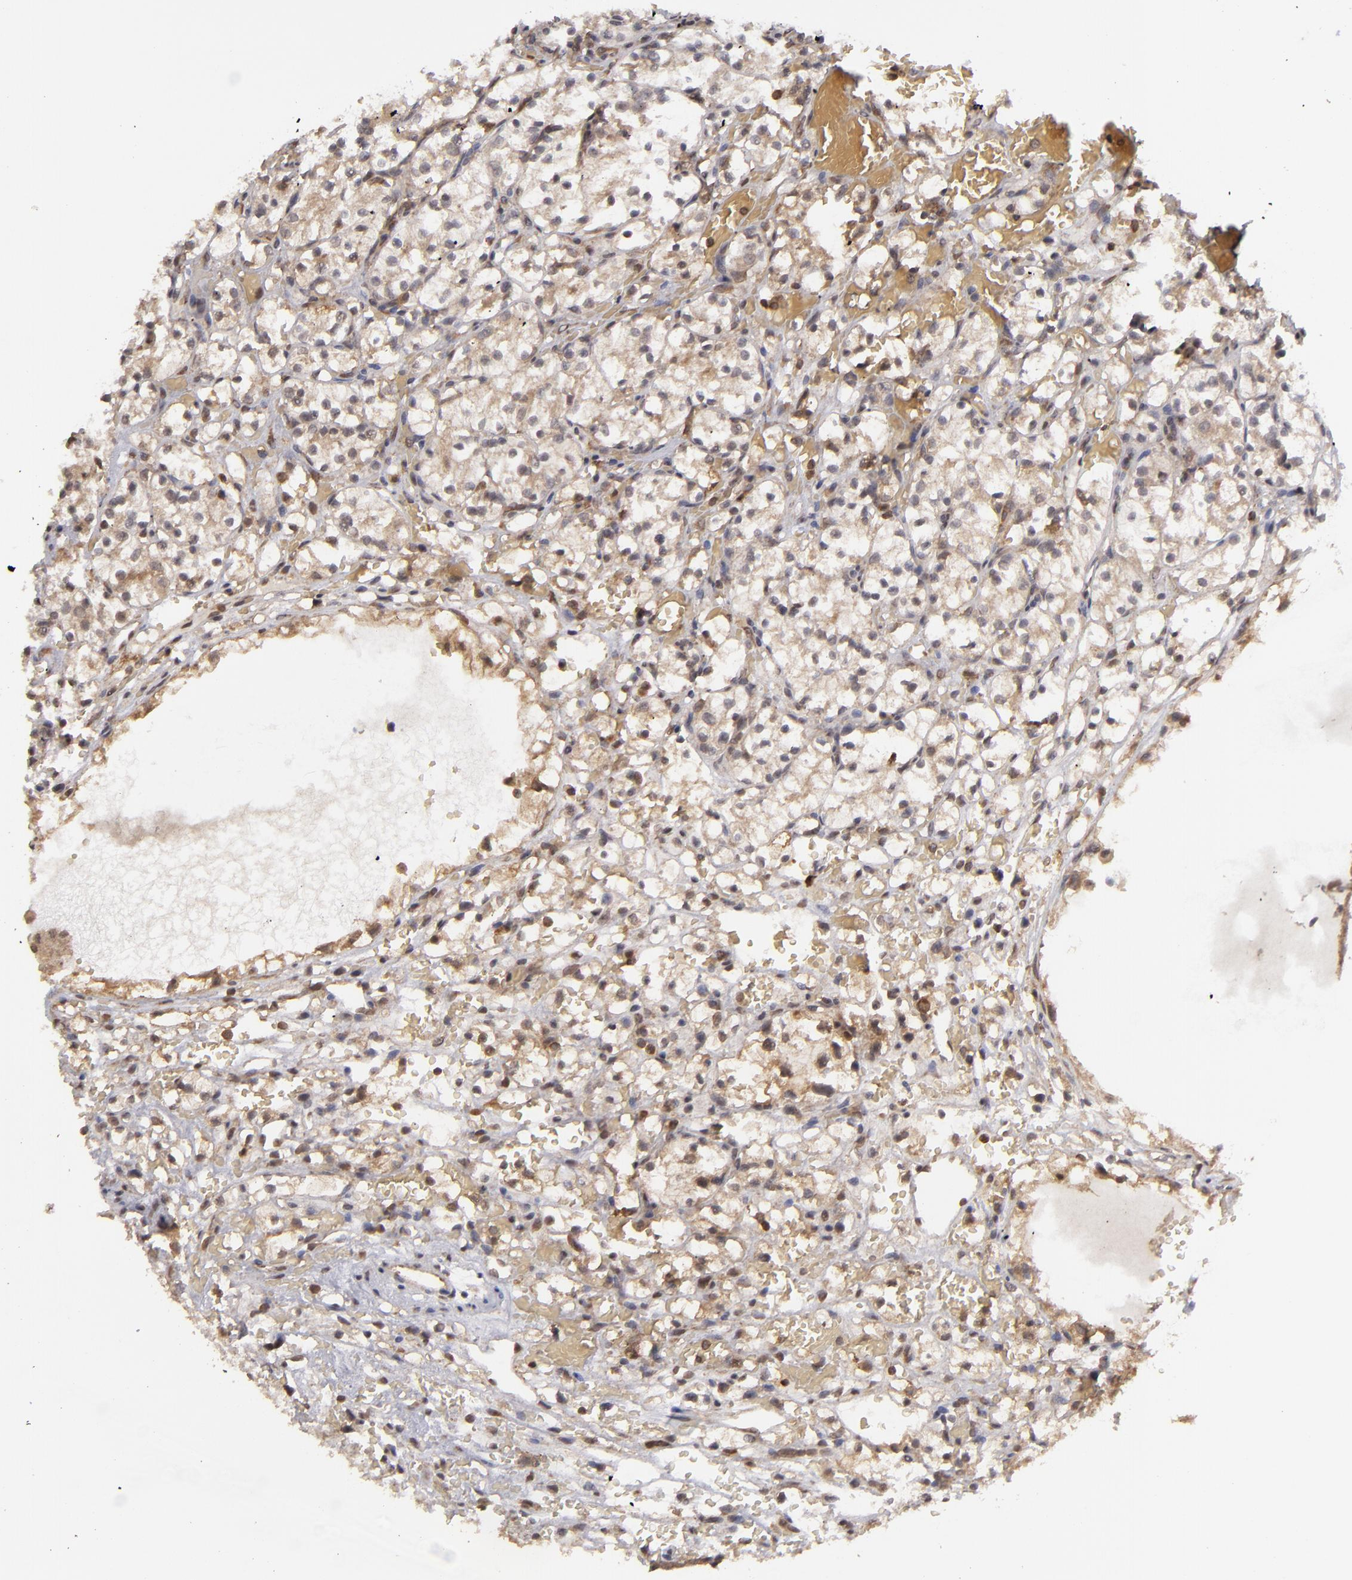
{"staining": {"intensity": "moderate", "quantity": "25%-75%", "location": "cytoplasmic/membranous"}, "tissue": "renal cancer", "cell_type": "Tumor cells", "image_type": "cancer", "snomed": [{"axis": "morphology", "description": "Adenocarcinoma, NOS"}, {"axis": "topography", "description": "Kidney"}], "caption": "Immunohistochemistry (IHC) of adenocarcinoma (renal) displays medium levels of moderate cytoplasmic/membranous positivity in about 25%-75% of tumor cells.", "gene": "MAPK3", "patient": {"sex": "female", "age": 60}}